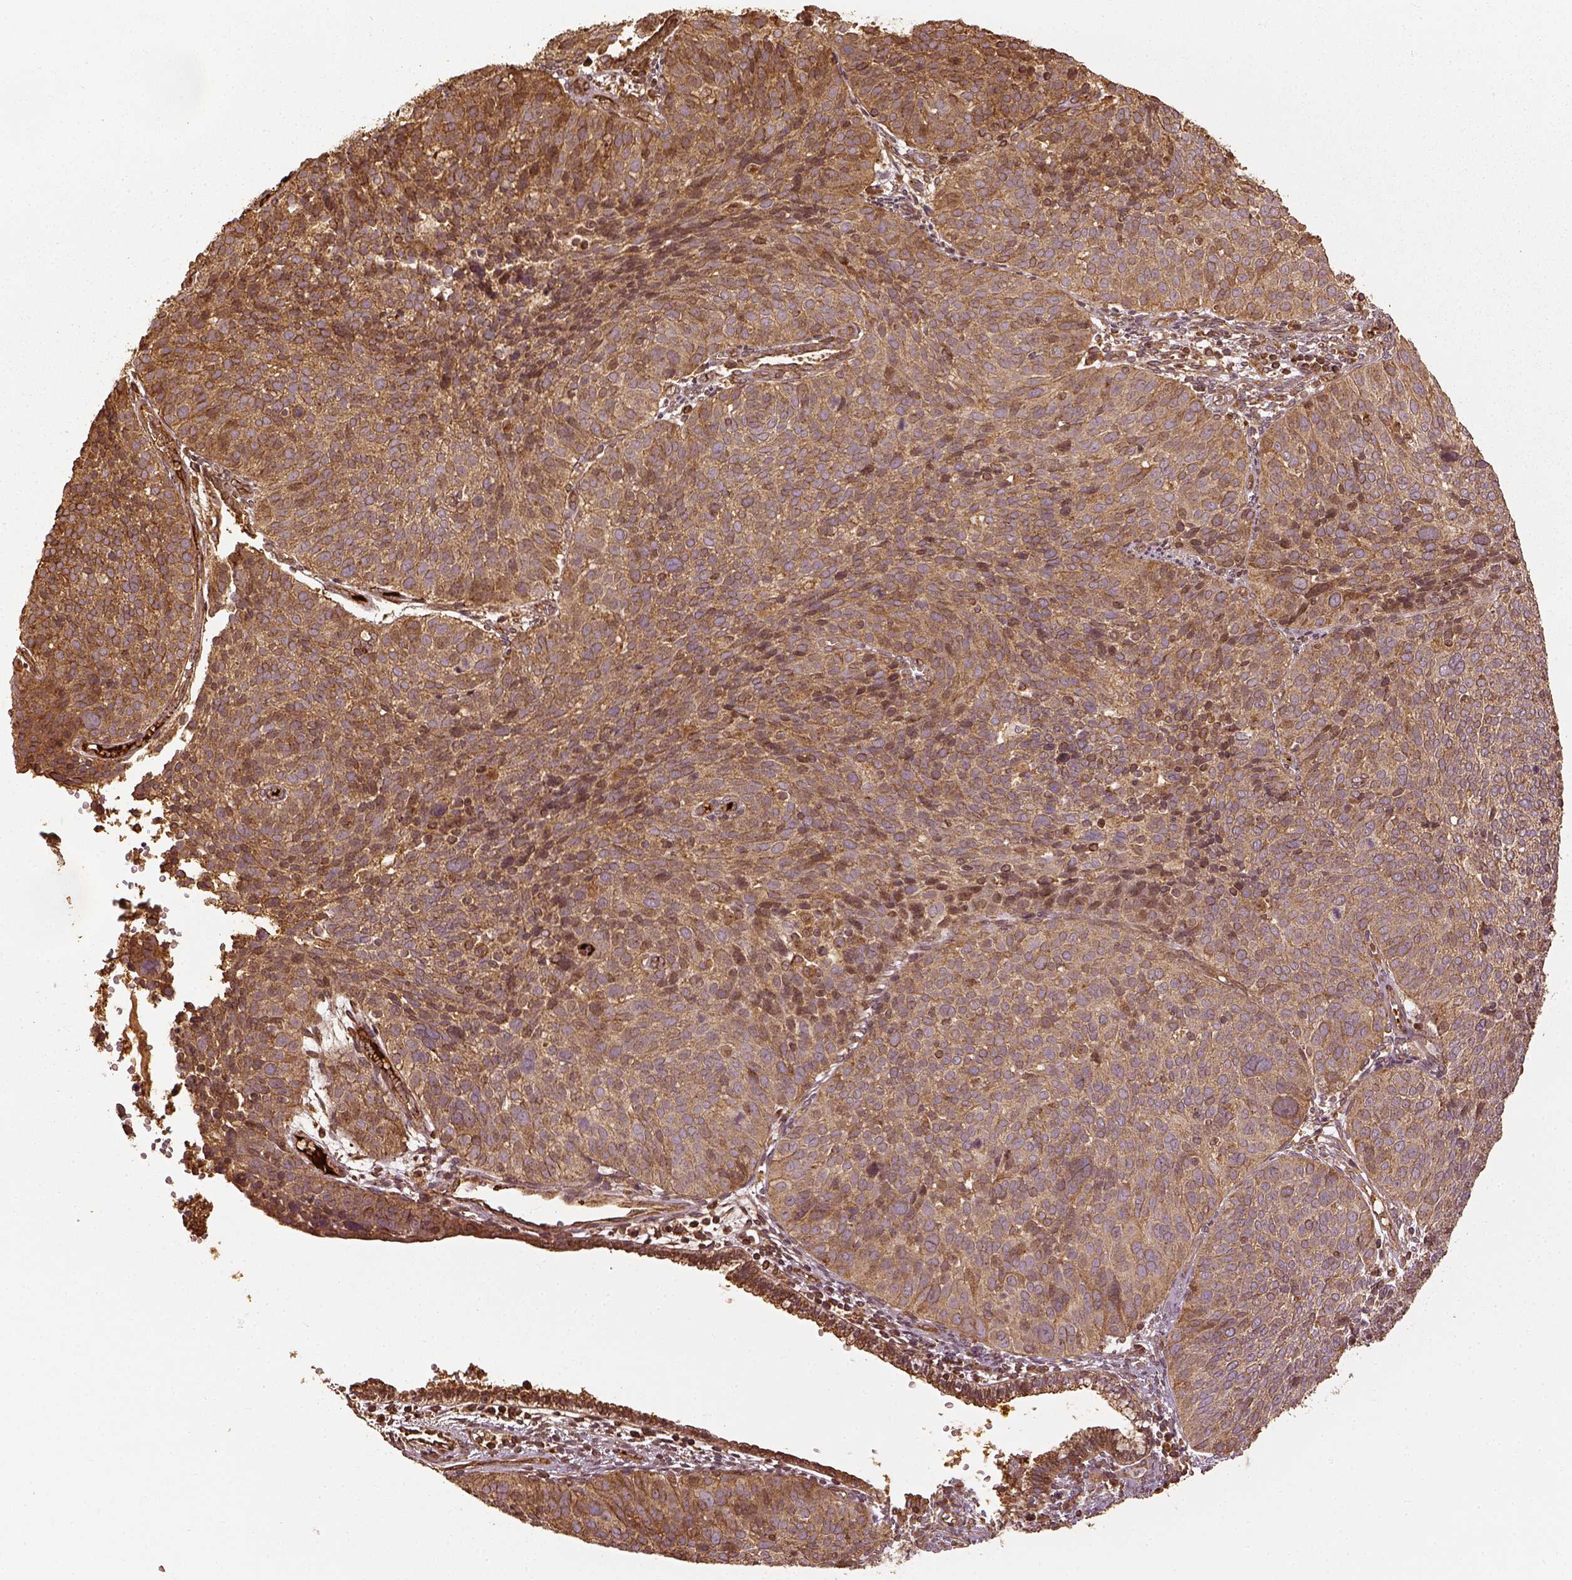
{"staining": {"intensity": "weak", "quantity": ">75%", "location": "cytoplasmic/membranous"}, "tissue": "cervical cancer", "cell_type": "Tumor cells", "image_type": "cancer", "snomed": [{"axis": "morphology", "description": "Squamous cell carcinoma, NOS"}, {"axis": "topography", "description": "Cervix"}], "caption": "Human squamous cell carcinoma (cervical) stained for a protein (brown) demonstrates weak cytoplasmic/membranous positive staining in approximately >75% of tumor cells.", "gene": "VEGFA", "patient": {"sex": "female", "age": 39}}